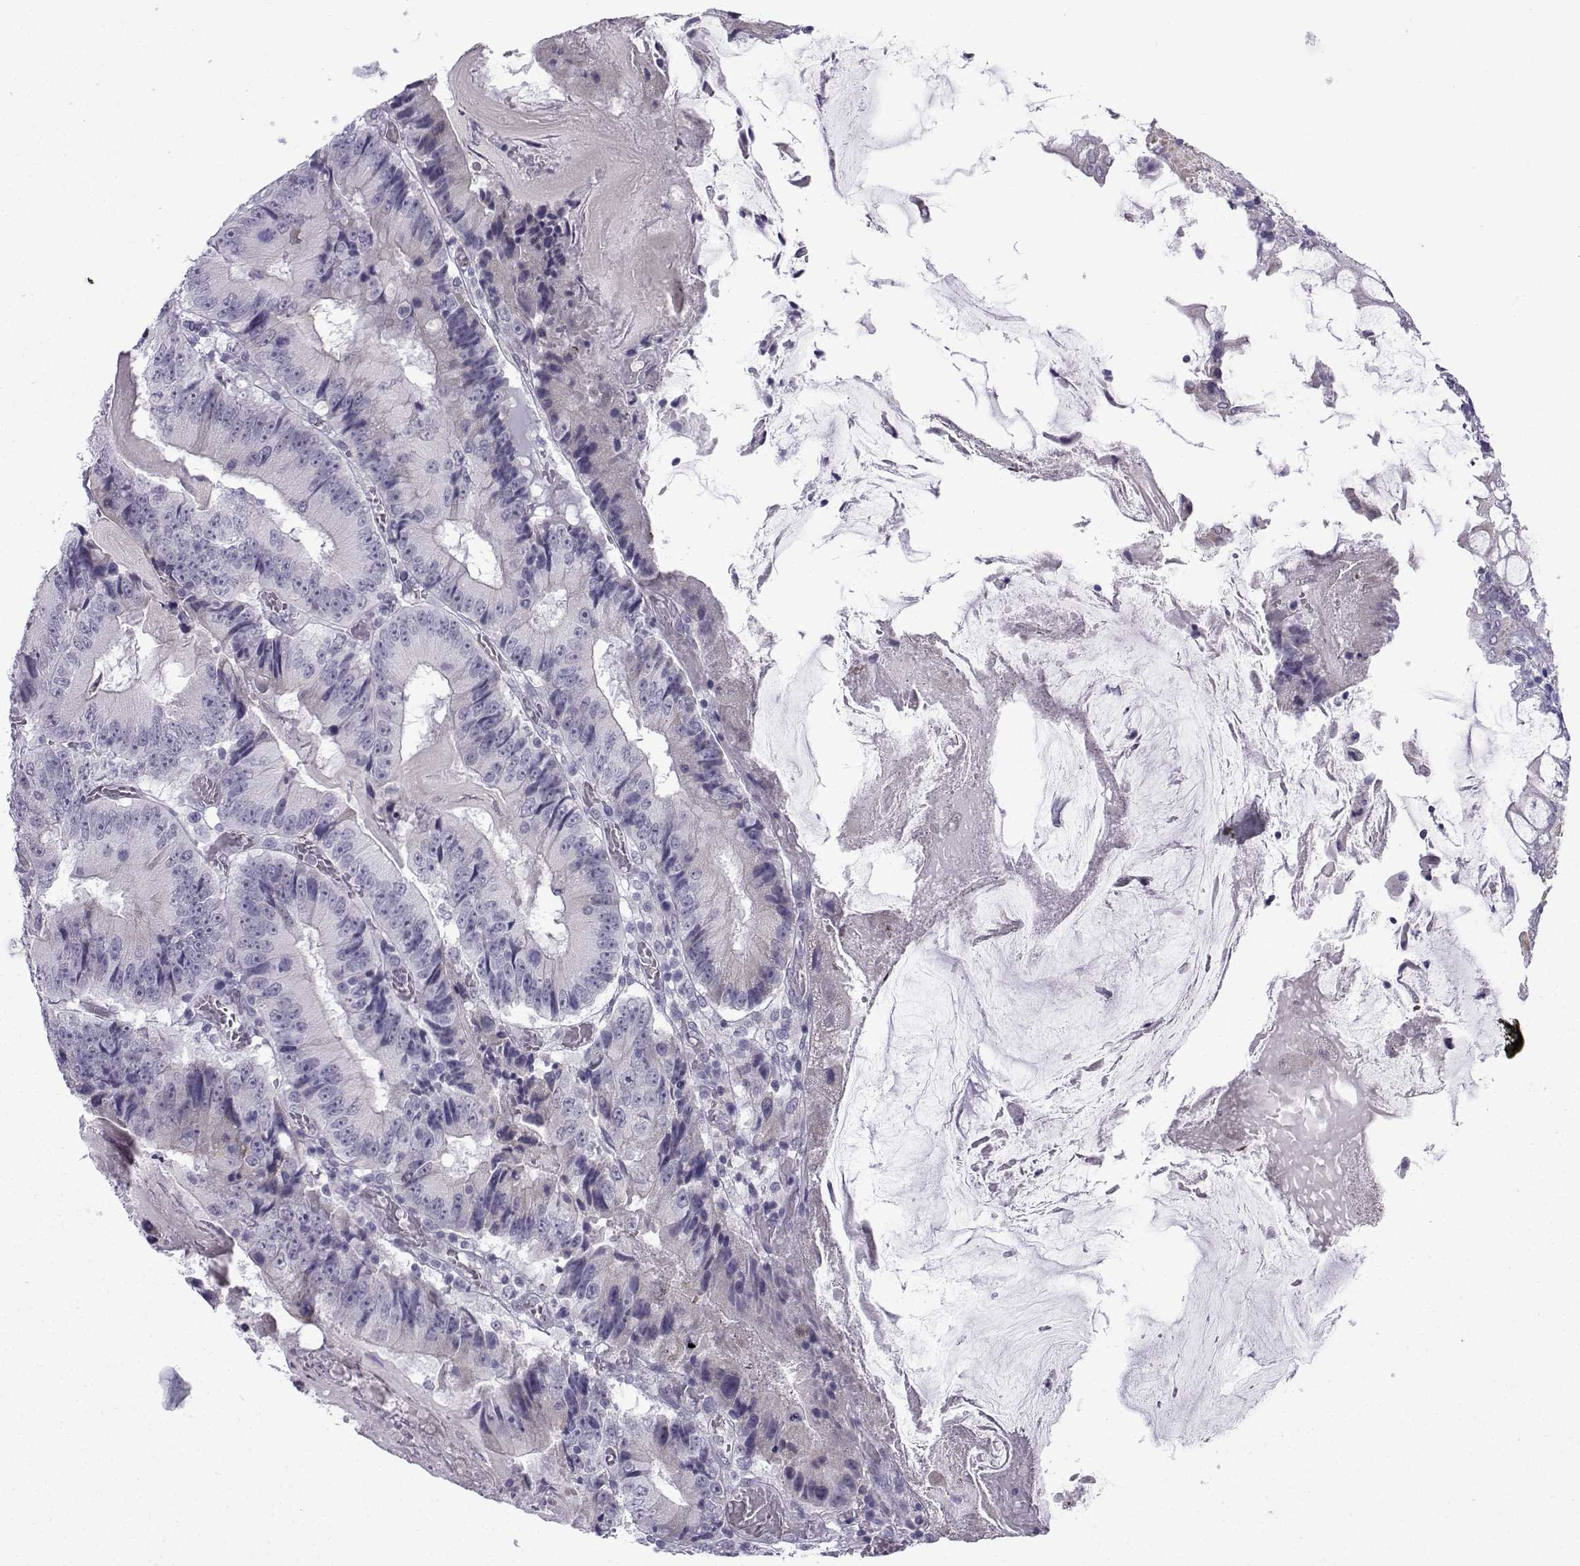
{"staining": {"intensity": "negative", "quantity": "none", "location": "none"}, "tissue": "colorectal cancer", "cell_type": "Tumor cells", "image_type": "cancer", "snomed": [{"axis": "morphology", "description": "Adenocarcinoma, NOS"}, {"axis": "topography", "description": "Colon"}], "caption": "Immunohistochemical staining of human colorectal cancer (adenocarcinoma) shows no significant positivity in tumor cells. (DAB immunohistochemistry, high magnification).", "gene": "CFAP53", "patient": {"sex": "female", "age": 86}}